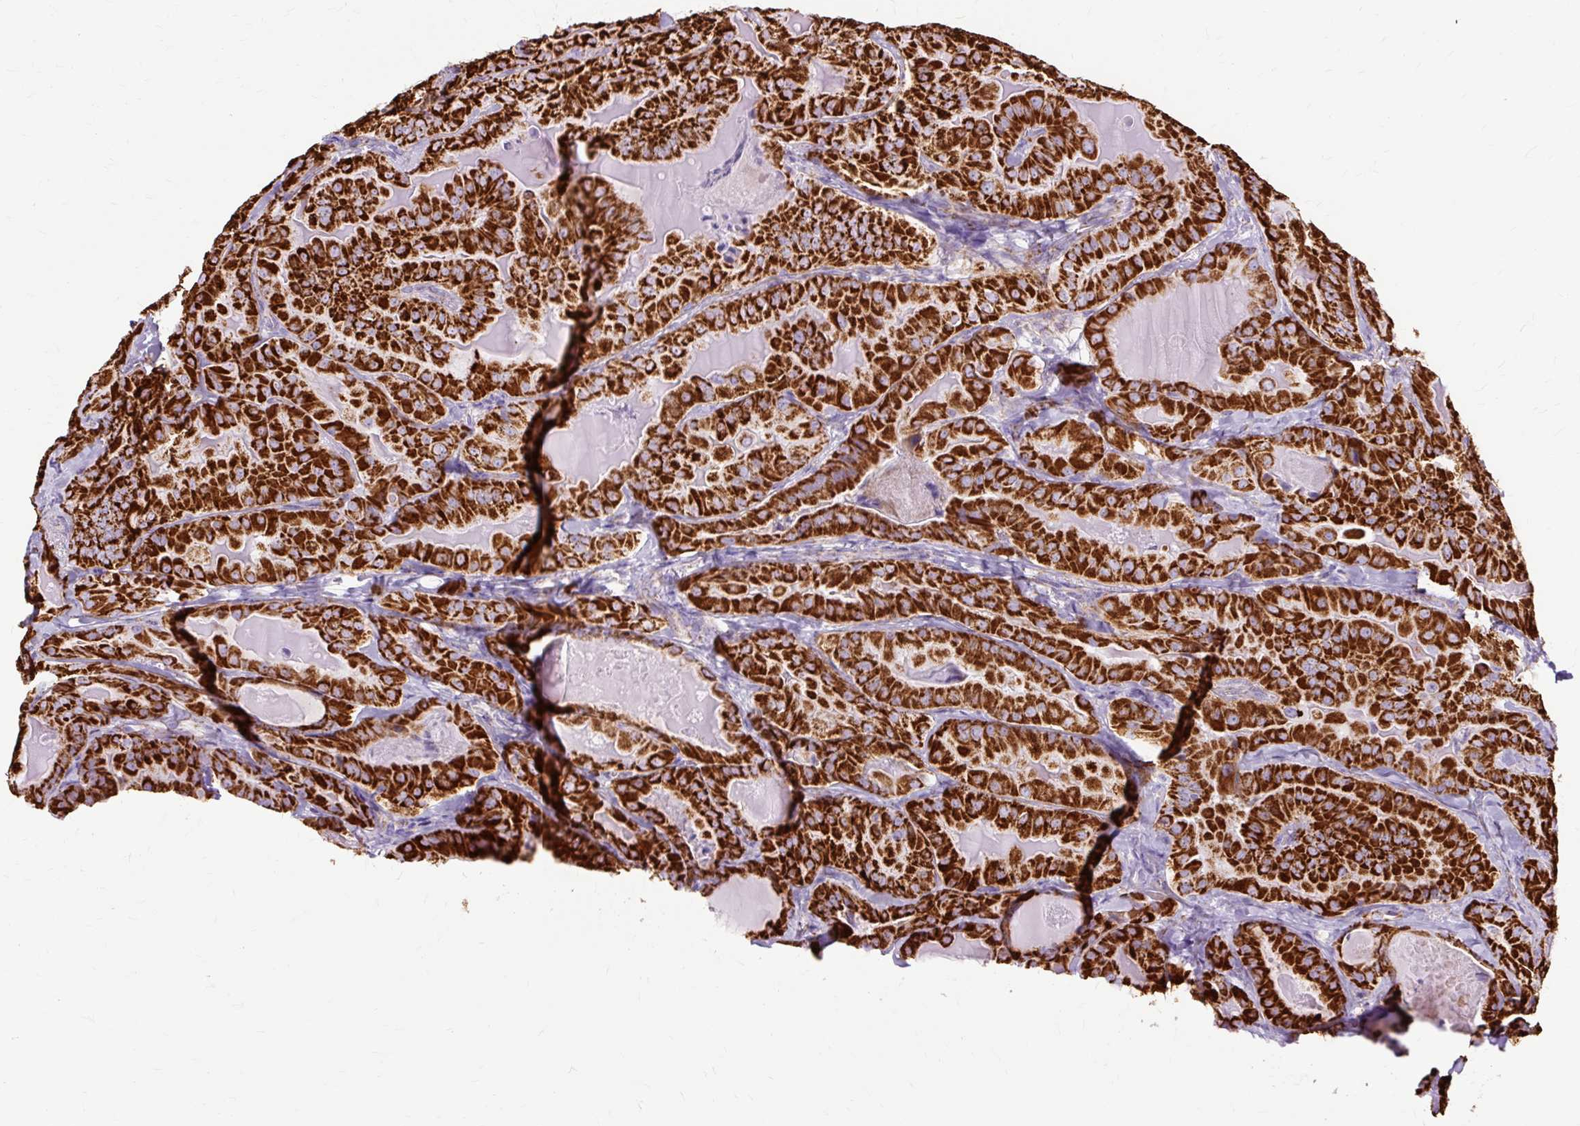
{"staining": {"intensity": "strong", "quantity": ">75%", "location": "cytoplasmic/membranous"}, "tissue": "thyroid cancer", "cell_type": "Tumor cells", "image_type": "cancer", "snomed": [{"axis": "morphology", "description": "Papillary adenocarcinoma, NOS"}, {"axis": "topography", "description": "Thyroid gland"}], "caption": "This photomicrograph reveals immunohistochemistry (IHC) staining of papillary adenocarcinoma (thyroid), with high strong cytoplasmic/membranous positivity in approximately >75% of tumor cells.", "gene": "DLAT", "patient": {"sex": "female", "age": 68}}